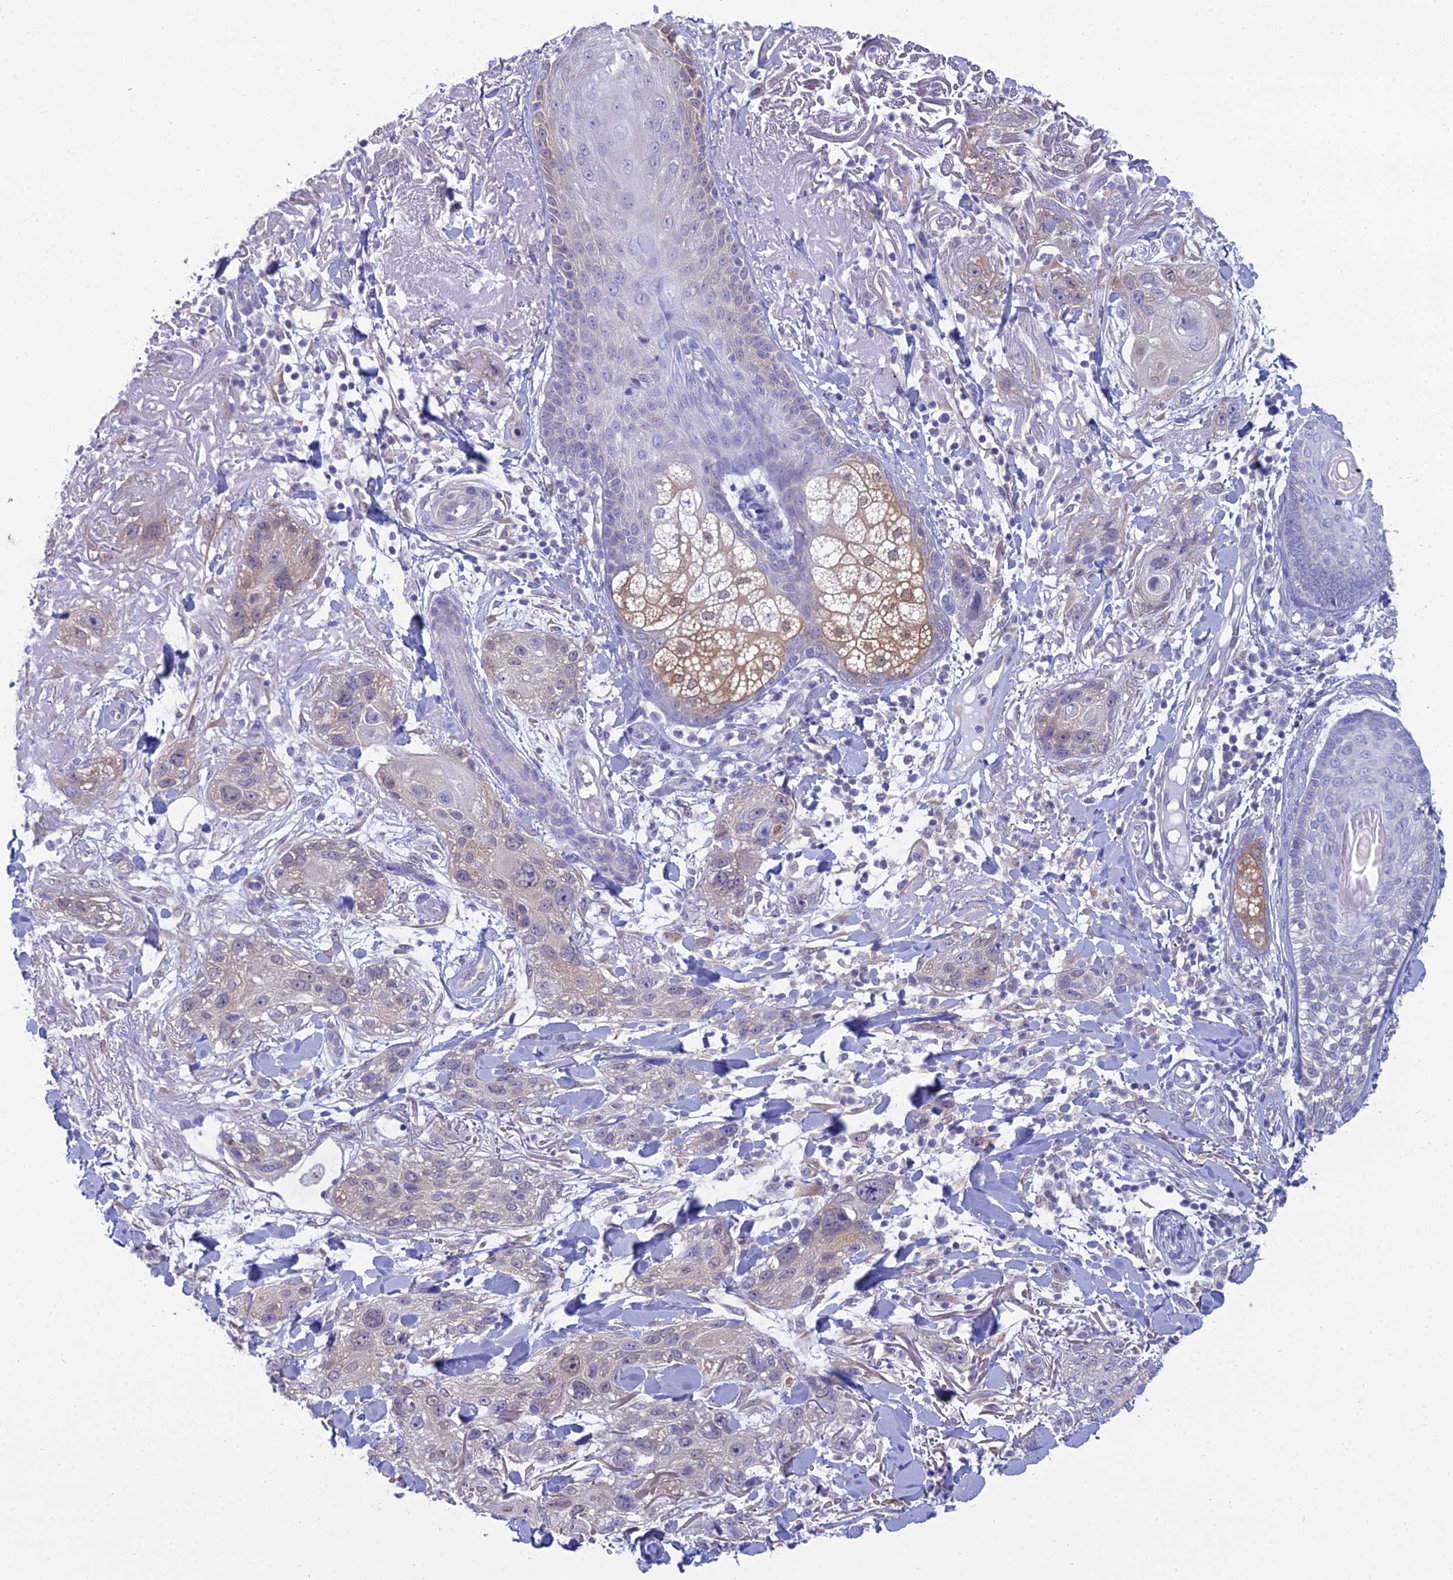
{"staining": {"intensity": "negative", "quantity": "none", "location": "none"}, "tissue": "skin cancer", "cell_type": "Tumor cells", "image_type": "cancer", "snomed": [{"axis": "morphology", "description": "Normal tissue, NOS"}, {"axis": "morphology", "description": "Squamous cell carcinoma, NOS"}, {"axis": "topography", "description": "Skin"}], "caption": "This is a micrograph of immunohistochemistry staining of squamous cell carcinoma (skin), which shows no positivity in tumor cells.", "gene": "GNPNAT1", "patient": {"sex": "male", "age": 72}}